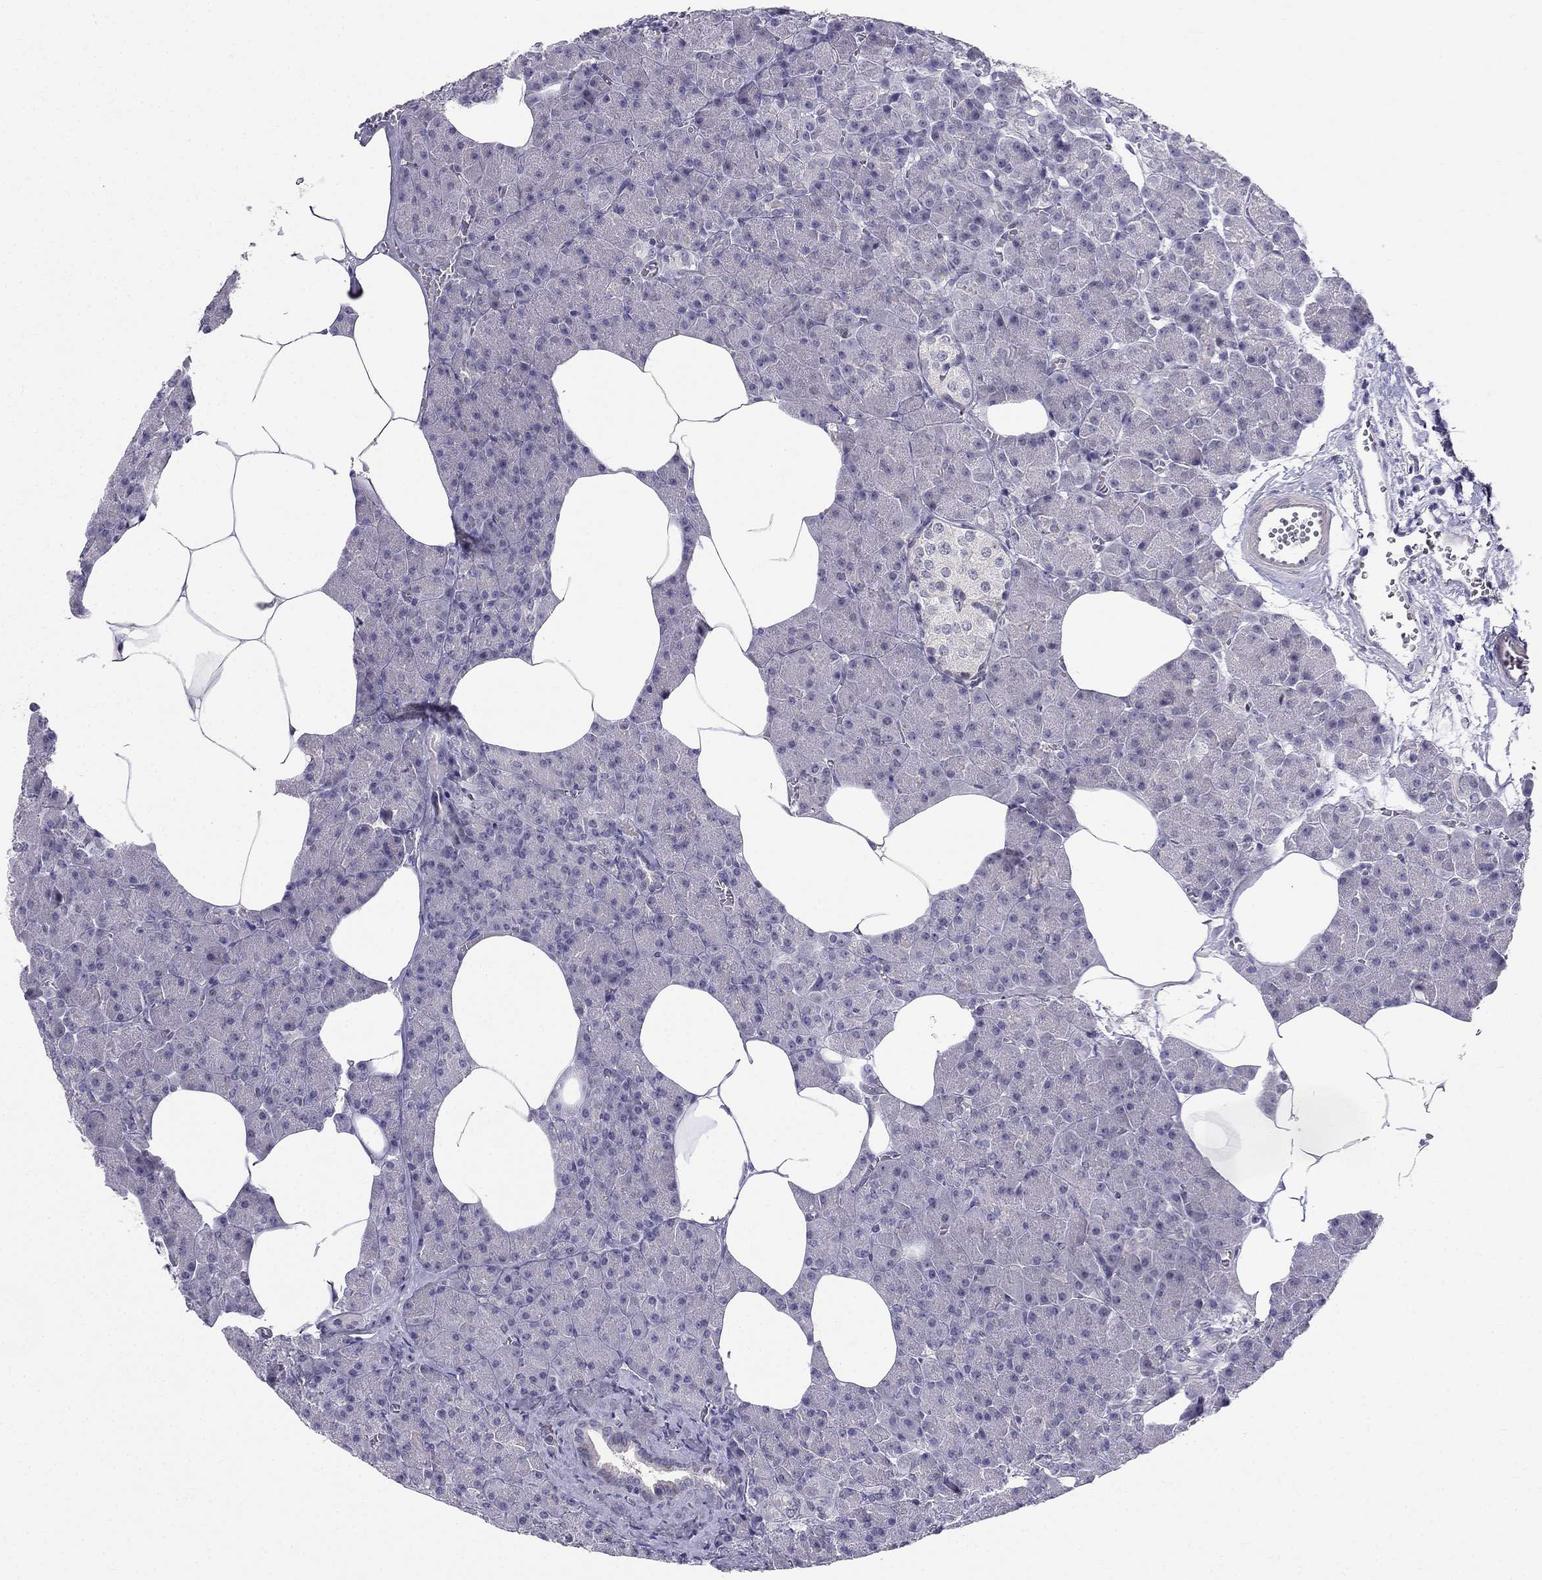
{"staining": {"intensity": "negative", "quantity": "none", "location": "none"}, "tissue": "pancreas", "cell_type": "Exocrine glandular cells", "image_type": "normal", "snomed": [{"axis": "morphology", "description": "Normal tissue, NOS"}, {"axis": "topography", "description": "Pancreas"}], "caption": "Pancreas was stained to show a protein in brown. There is no significant positivity in exocrine glandular cells. The staining is performed using DAB (3,3'-diaminobenzidine) brown chromogen with nuclei counter-stained in using hematoxylin.", "gene": "BAG5", "patient": {"sex": "female", "age": 45}}